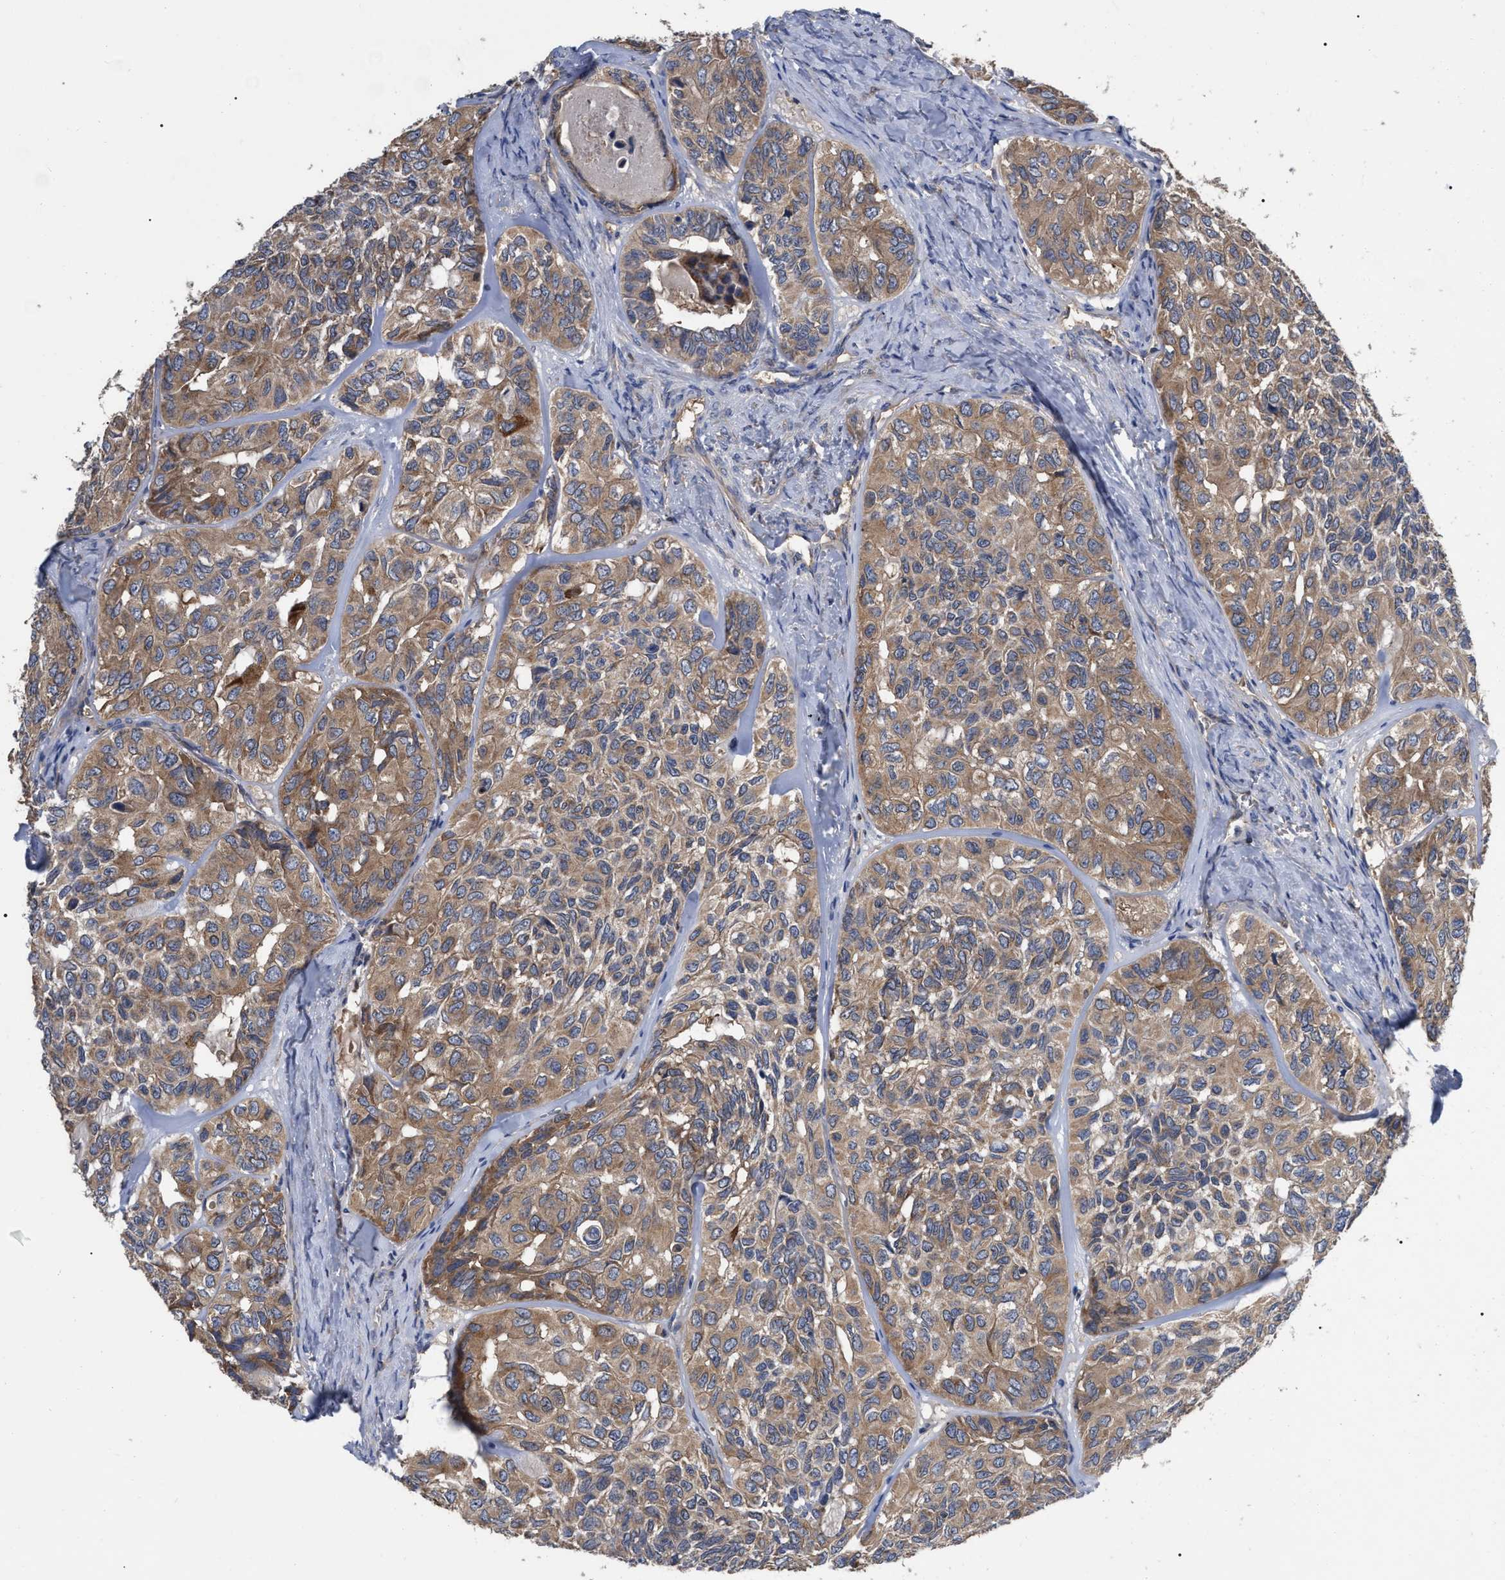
{"staining": {"intensity": "moderate", "quantity": ">75%", "location": "cytoplasmic/membranous"}, "tissue": "head and neck cancer", "cell_type": "Tumor cells", "image_type": "cancer", "snomed": [{"axis": "morphology", "description": "Adenocarcinoma, NOS"}, {"axis": "topography", "description": "Salivary gland, NOS"}, {"axis": "topography", "description": "Head-Neck"}], "caption": "The micrograph demonstrates staining of head and neck adenocarcinoma, revealing moderate cytoplasmic/membranous protein expression (brown color) within tumor cells. The staining is performed using DAB brown chromogen to label protein expression. The nuclei are counter-stained blue using hematoxylin.", "gene": "RAP1GDS1", "patient": {"sex": "female", "age": 76}}